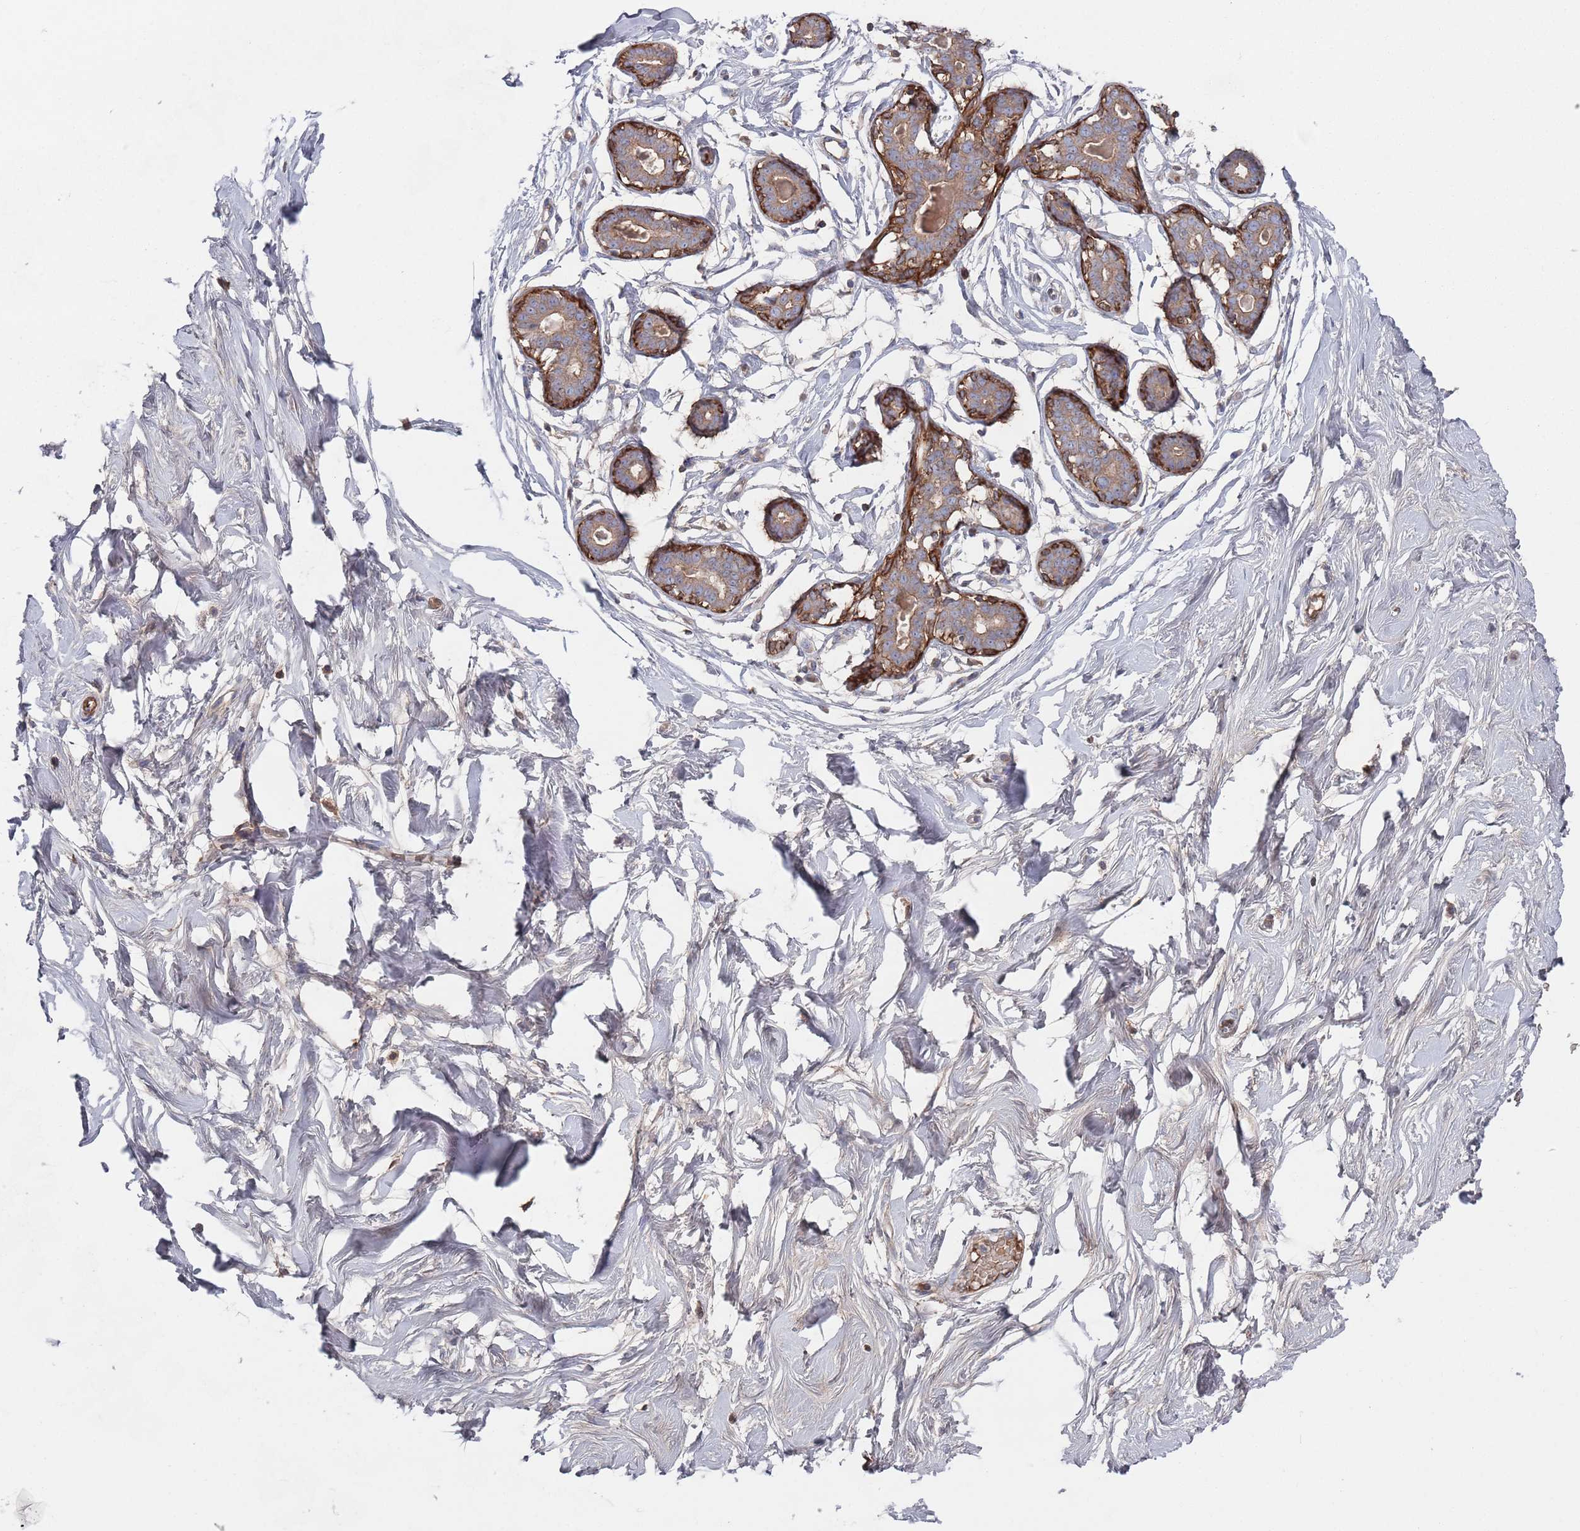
{"staining": {"intensity": "negative", "quantity": "none", "location": "none"}, "tissue": "breast", "cell_type": "Adipocytes", "image_type": "normal", "snomed": [{"axis": "morphology", "description": "Normal tissue, NOS"}, {"axis": "morphology", "description": "Adenoma, NOS"}, {"axis": "topography", "description": "Breast"}], "caption": "This is an immunohistochemistry photomicrograph of normal breast. There is no staining in adipocytes.", "gene": "PLEKHA4", "patient": {"sex": "female", "age": 23}}